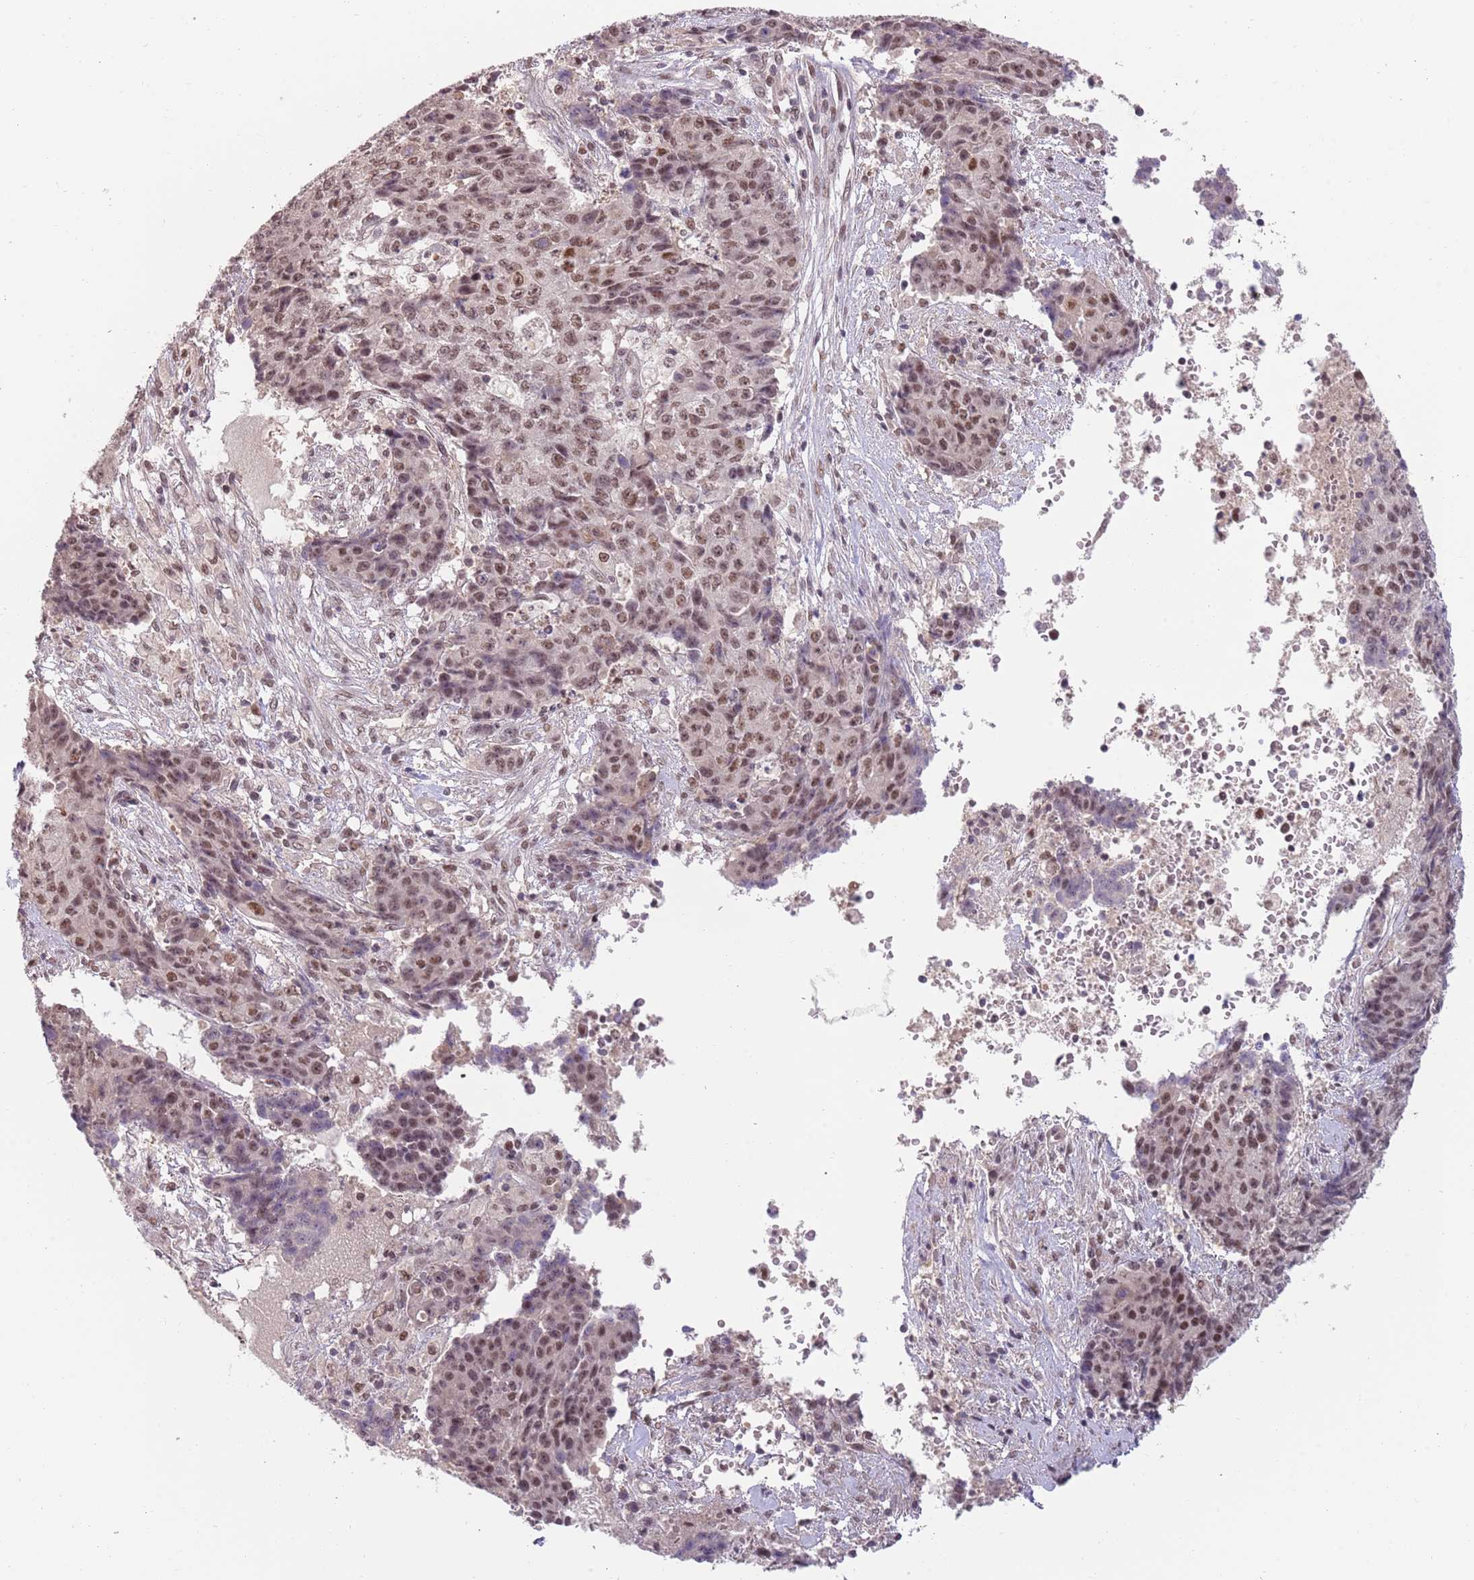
{"staining": {"intensity": "moderate", "quantity": ">75%", "location": "nuclear"}, "tissue": "ovarian cancer", "cell_type": "Tumor cells", "image_type": "cancer", "snomed": [{"axis": "morphology", "description": "Carcinoma, endometroid"}, {"axis": "topography", "description": "Ovary"}], "caption": "Protein staining reveals moderate nuclear staining in approximately >75% of tumor cells in ovarian cancer (endometroid carcinoma).", "gene": "ZBTB7A", "patient": {"sex": "female", "age": 42}}